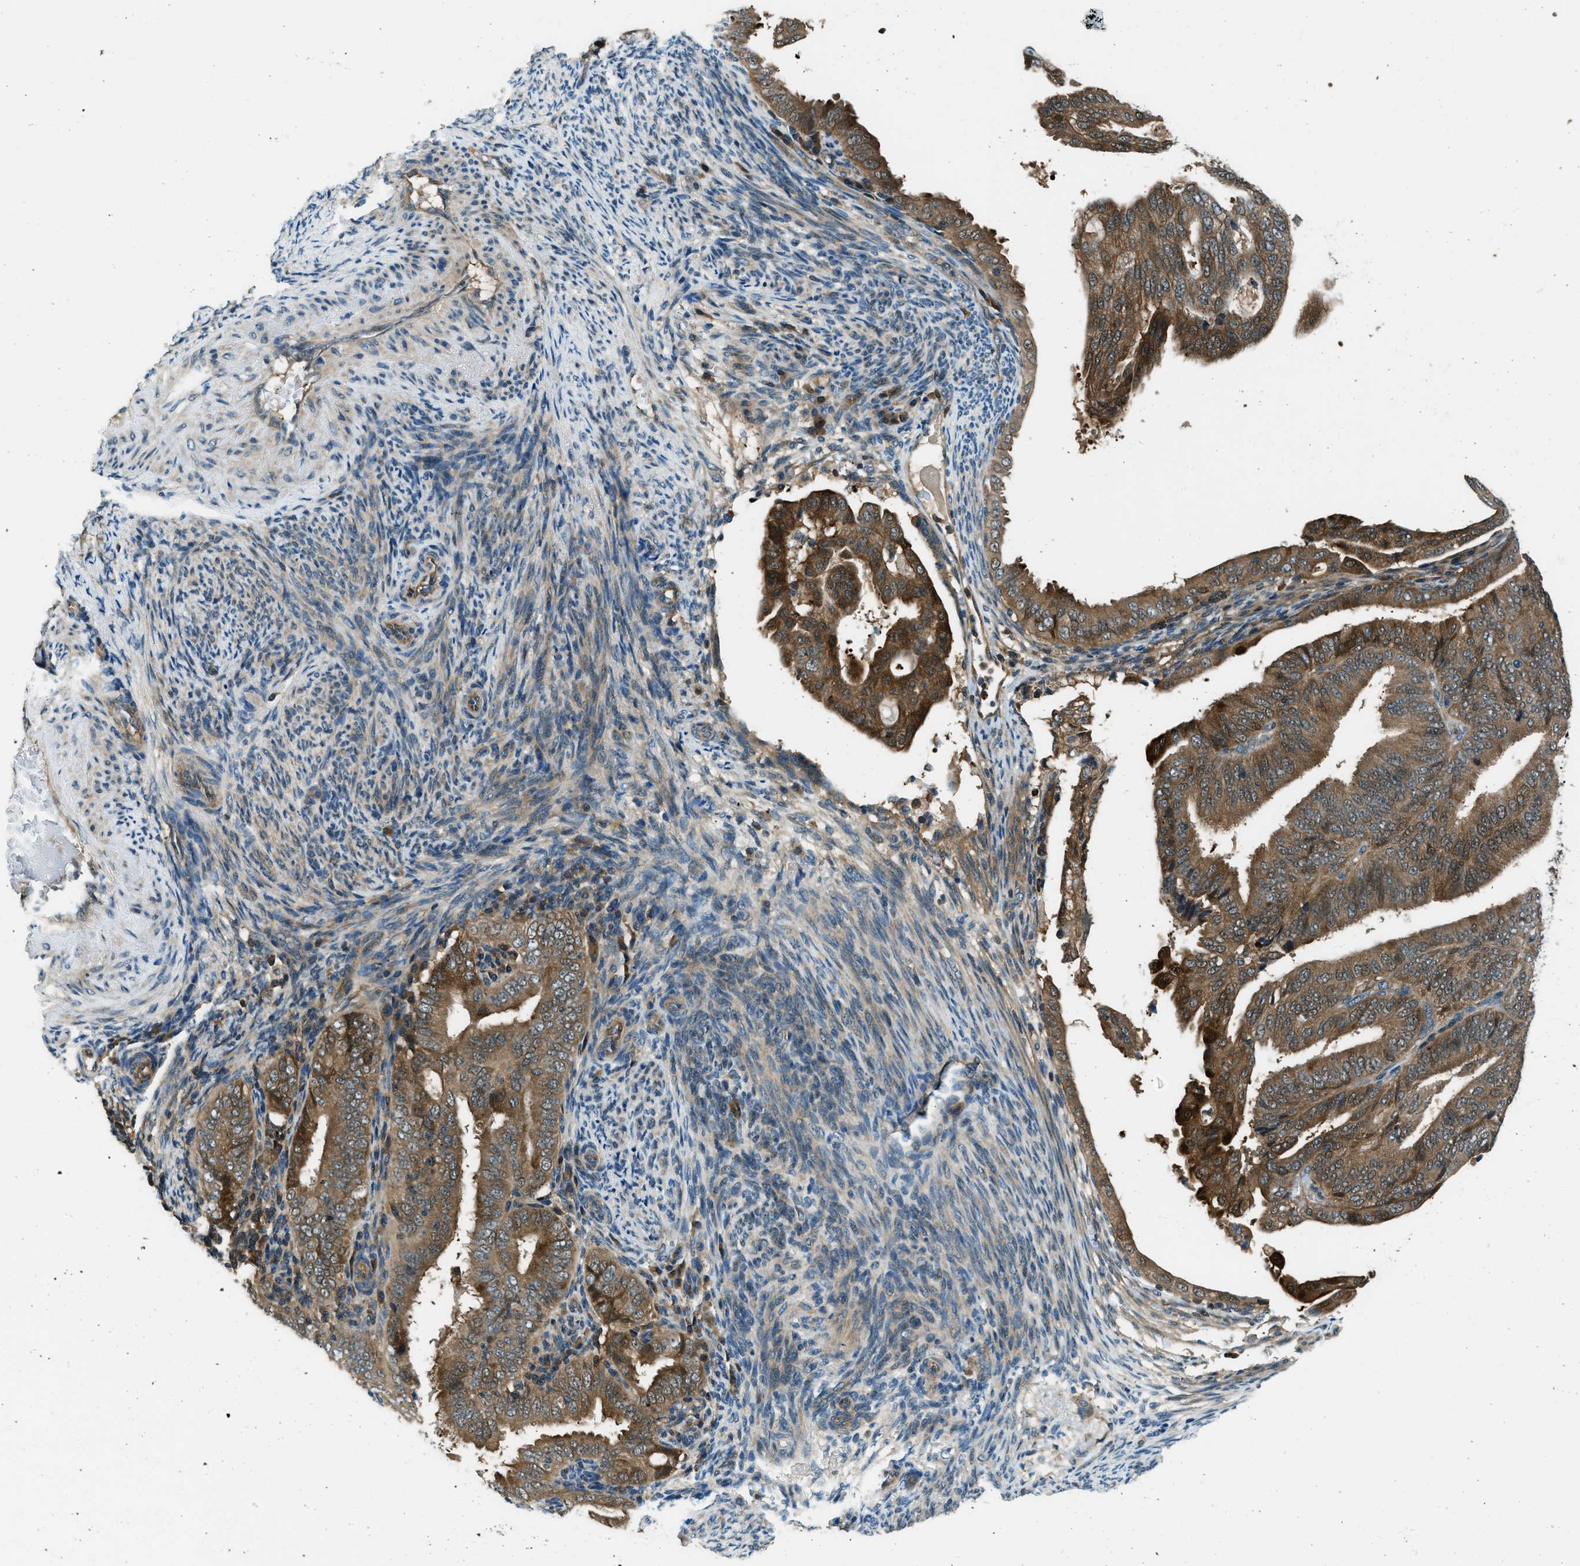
{"staining": {"intensity": "moderate", "quantity": ">75%", "location": "cytoplasmic/membranous,nuclear"}, "tissue": "endometrial cancer", "cell_type": "Tumor cells", "image_type": "cancer", "snomed": [{"axis": "morphology", "description": "Adenocarcinoma, NOS"}, {"axis": "topography", "description": "Endometrium"}], "caption": "DAB immunohistochemical staining of endometrial cancer shows moderate cytoplasmic/membranous and nuclear protein expression in about >75% of tumor cells.", "gene": "HEBP2", "patient": {"sex": "female", "age": 58}}